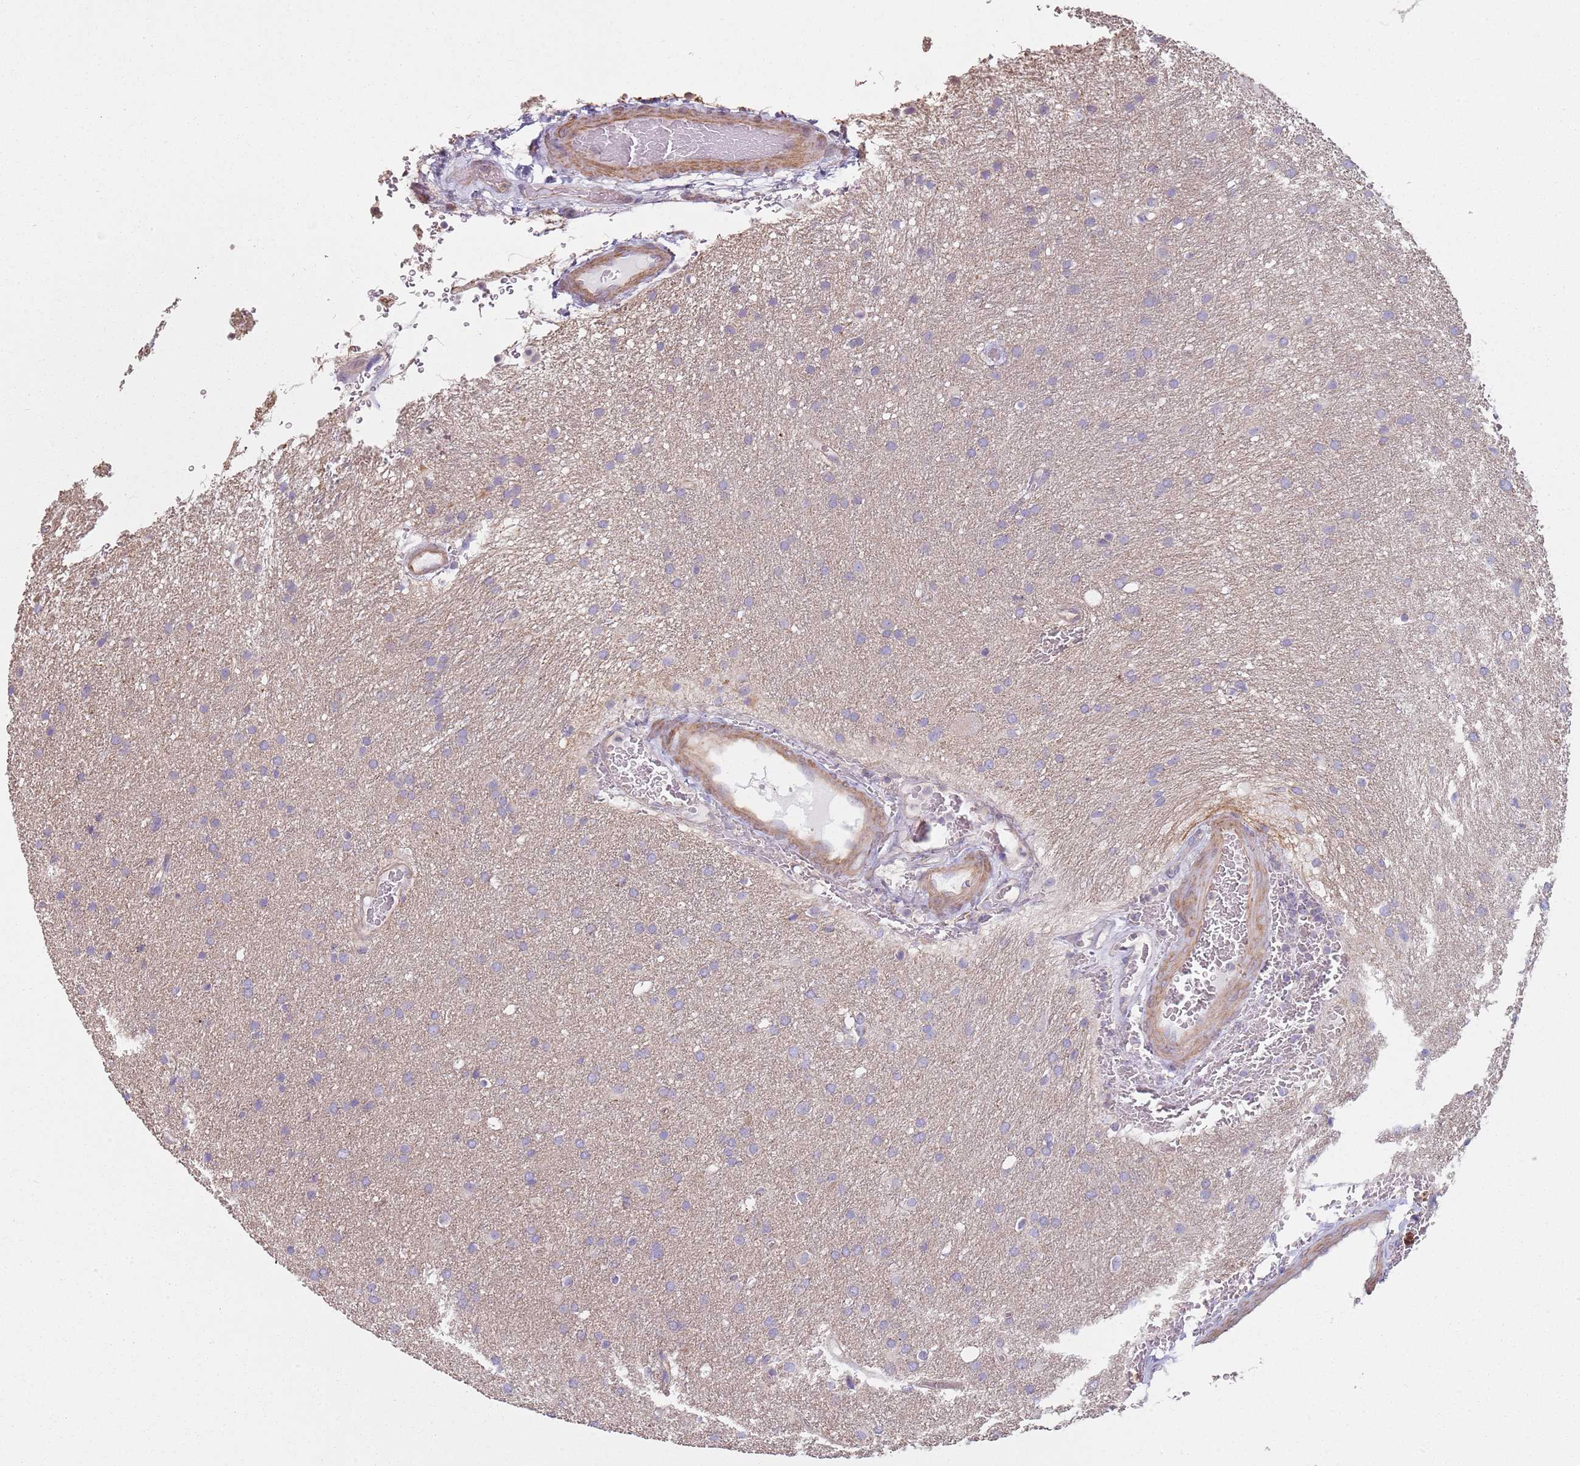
{"staining": {"intensity": "negative", "quantity": "none", "location": "none"}, "tissue": "glioma", "cell_type": "Tumor cells", "image_type": "cancer", "snomed": [{"axis": "morphology", "description": "Glioma, malignant, Low grade"}, {"axis": "topography", "description": "Brain"}], "caption": "High magnification brightfield microscopy of glioma stained with DAB (3,3'-diaminobenzidine) (brown) and counterstained with hematoxylin (blue): tumor cells show no significant staining.", "gene": "GAS8", "patient": {"sex": "female", "age": 32}}